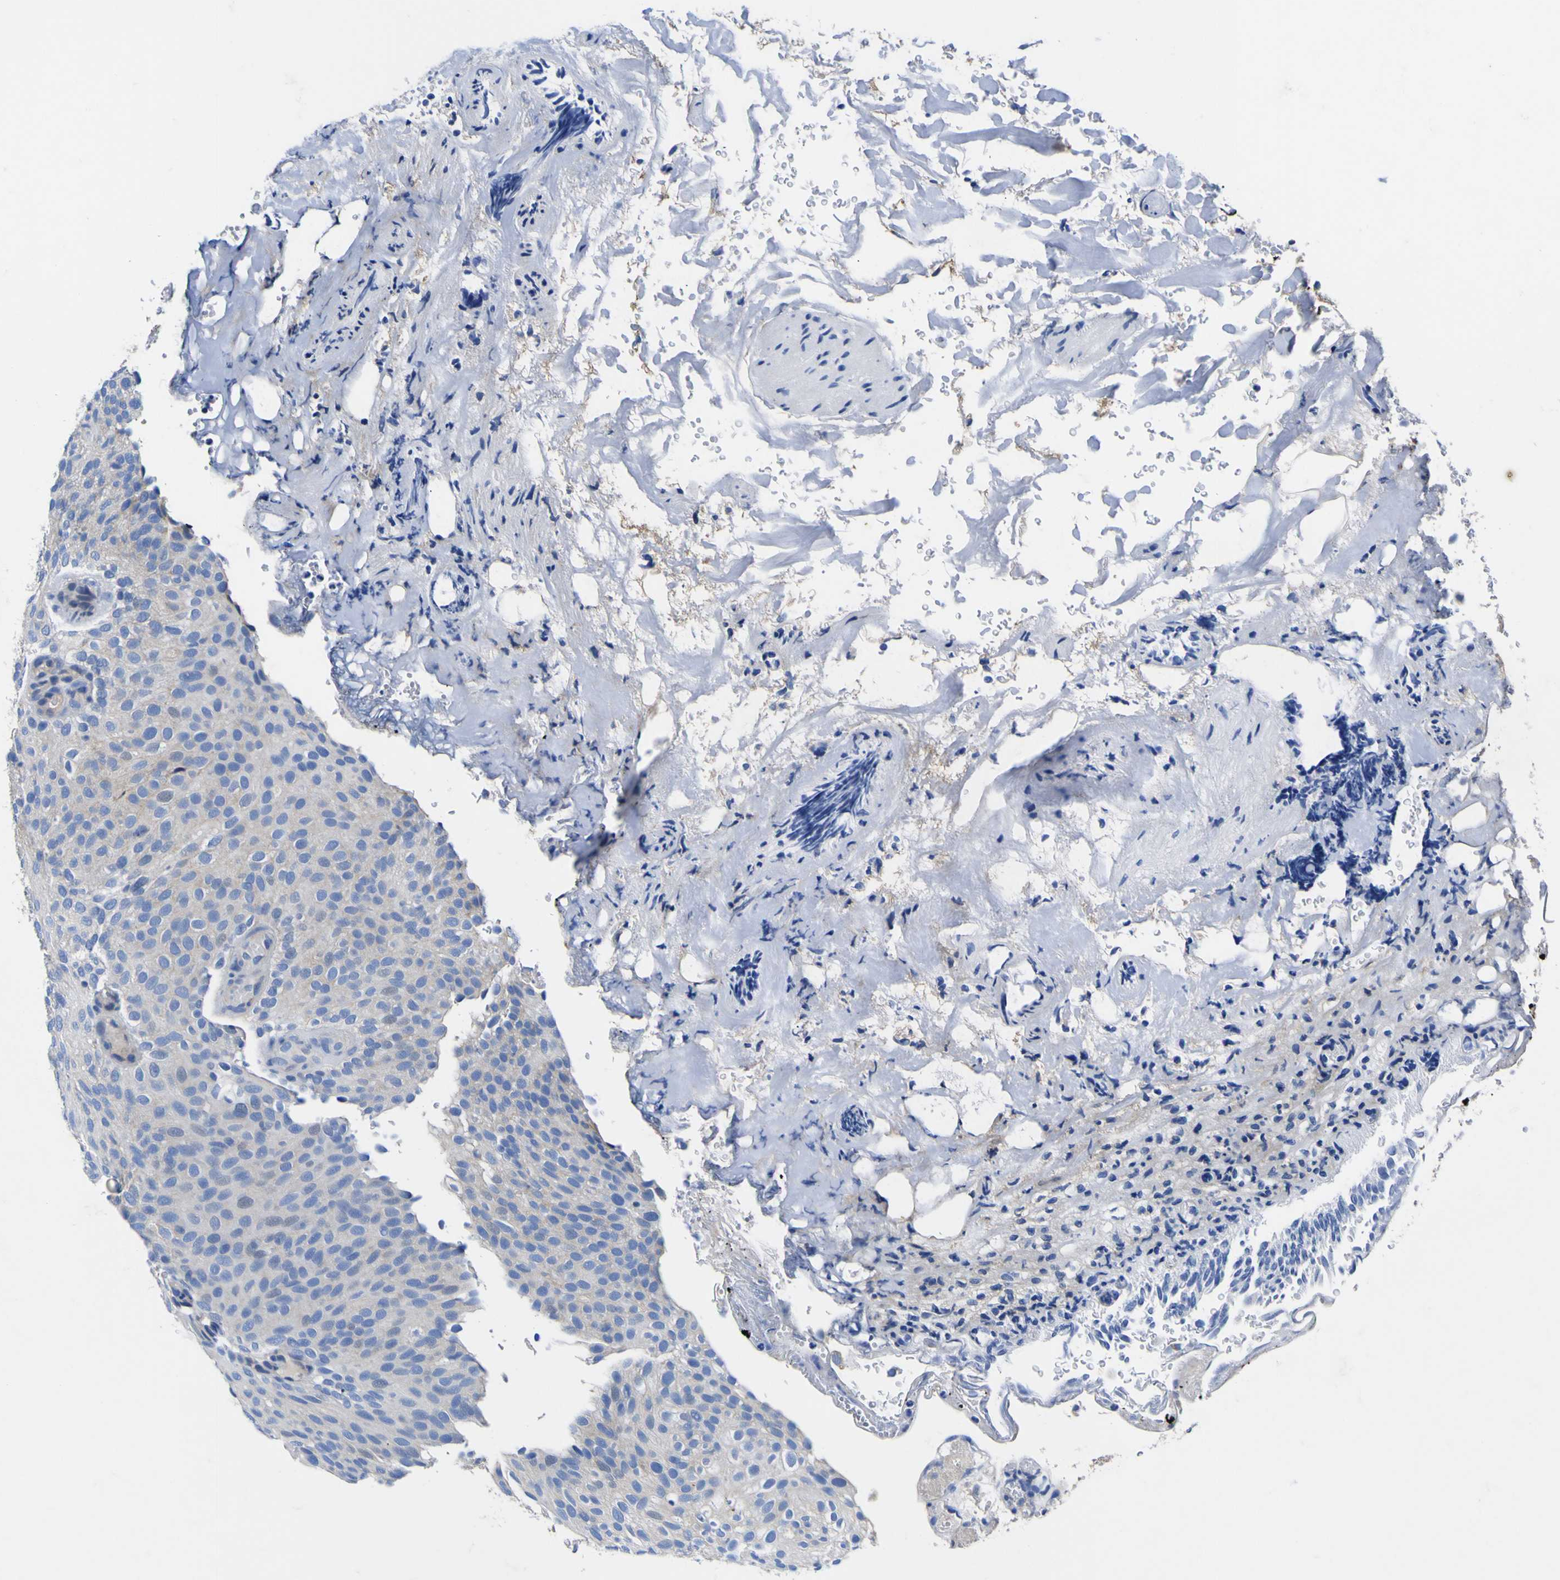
{"staining": {"intensity": "negative", "quantity": "none", "location": "none"}, "tissue": "urothelial cancer", "cell_type": "Tumor cells", "image_type": "cancer", "snomed": [{"axis": "morphology", "description": "Urothelial carcinoma, Low grade"}, {"axis": "topography", "description": "Urinary bladder"}], "caption": "Immunohistochemical staining of low-grade urothelial carcinoma reveals no significant positivity in tumor cells. (DAB immunohistochemistry, high magnification).", "gene": "VASN", "patient": {"sex": "male", "age": 78}}